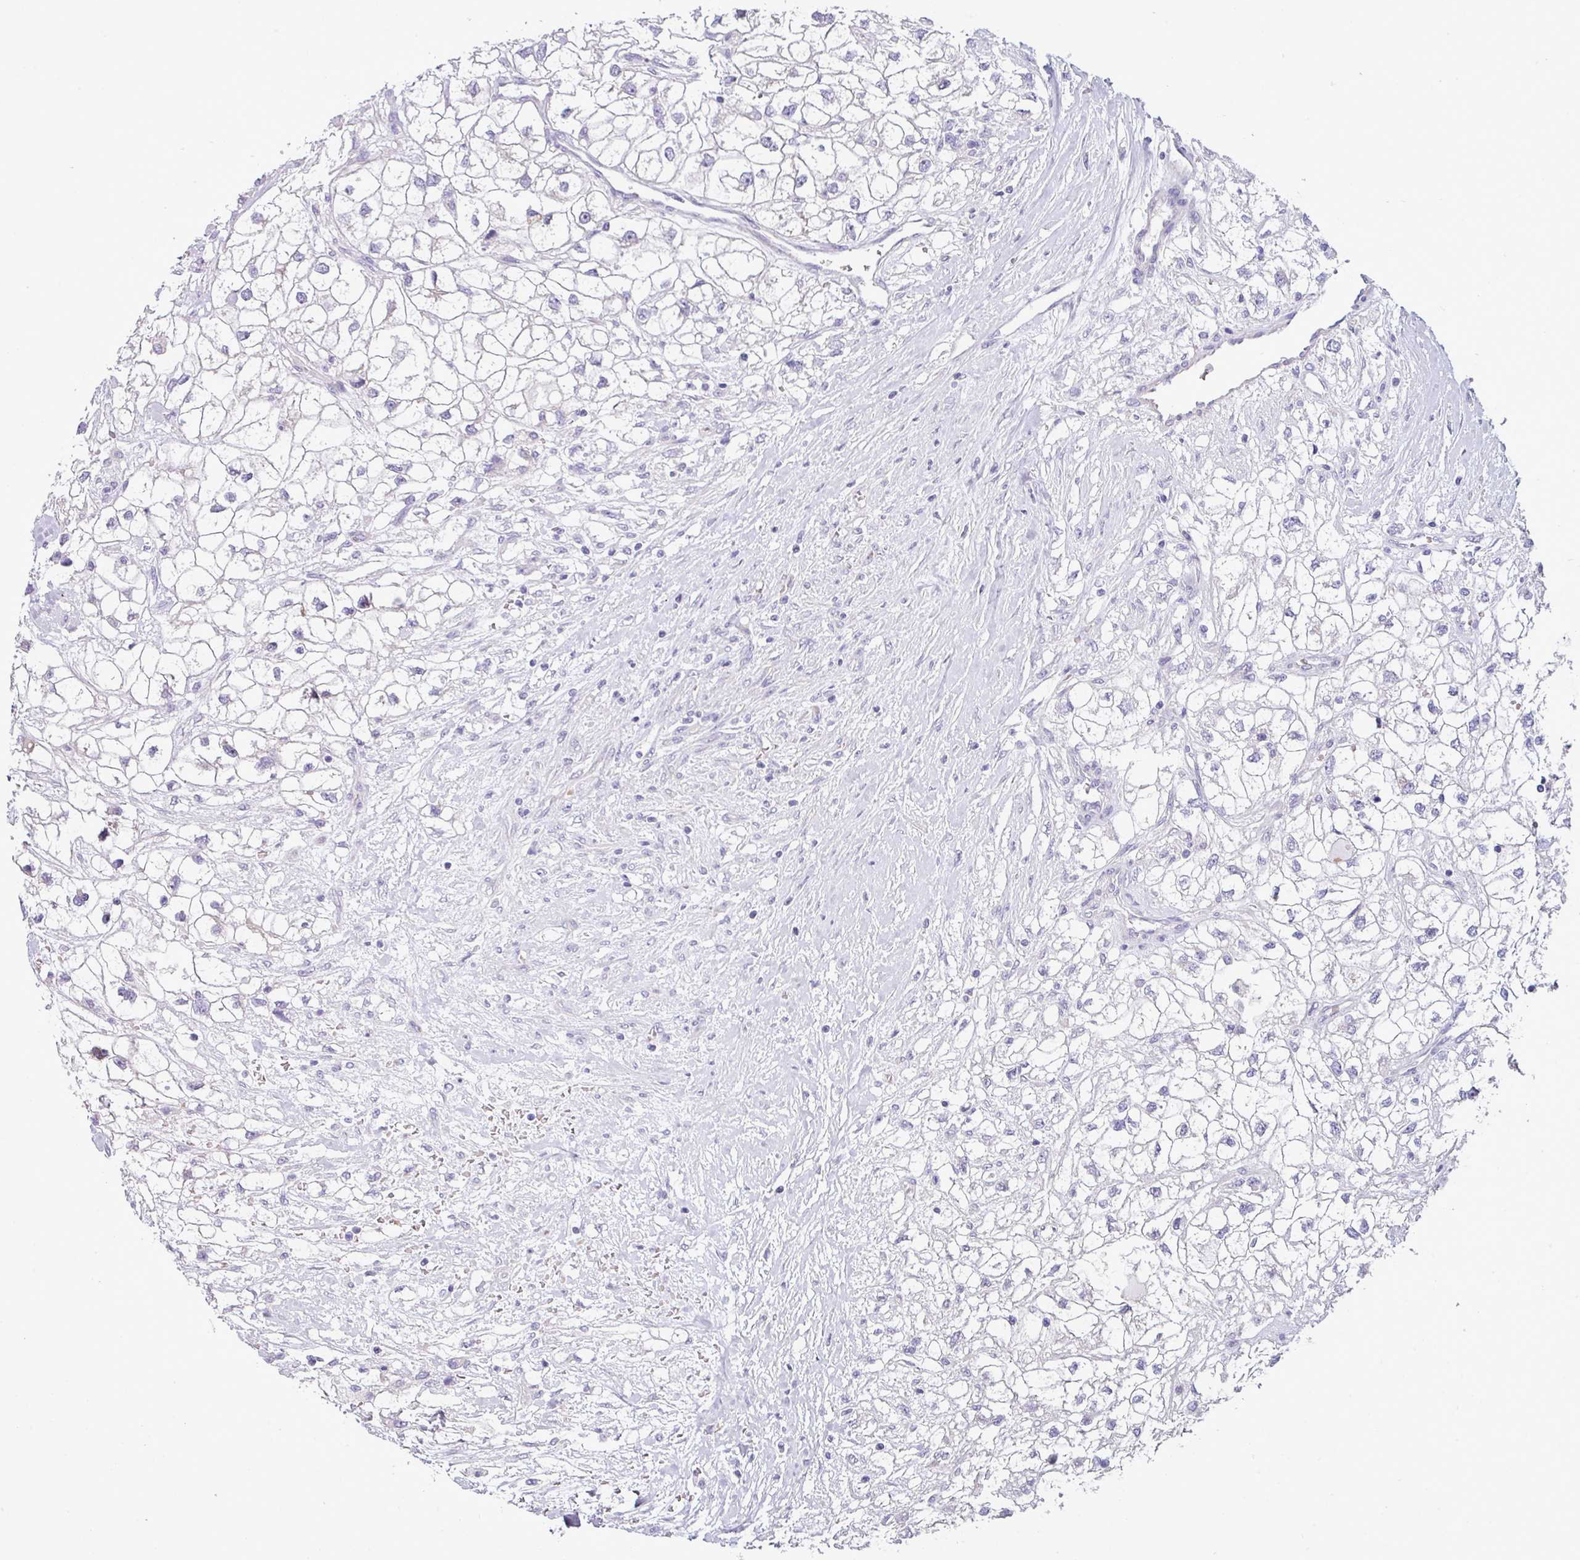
{"staining": {"intensity": "negative", "quantity": "none", "location": "none"}, "tissue": "renal cancer", "cell_type": "Tumor cells", "image_type": "cancer", "snomed": [{"axis": "morphology", "description": "Adenocarcinoma, NOS"}, {"axis": "topography", "description": "Kidney"}], "caption": "Immunohistochemical staining of human renal adenocarcinoma shows no significant expression in tumor cells. (DAB immunohistochemistry (IHC) visualized using brightfield microscopy, high magnification).", "gene": "ACAP3", "patient": {"sex": "male", "age": 59}}